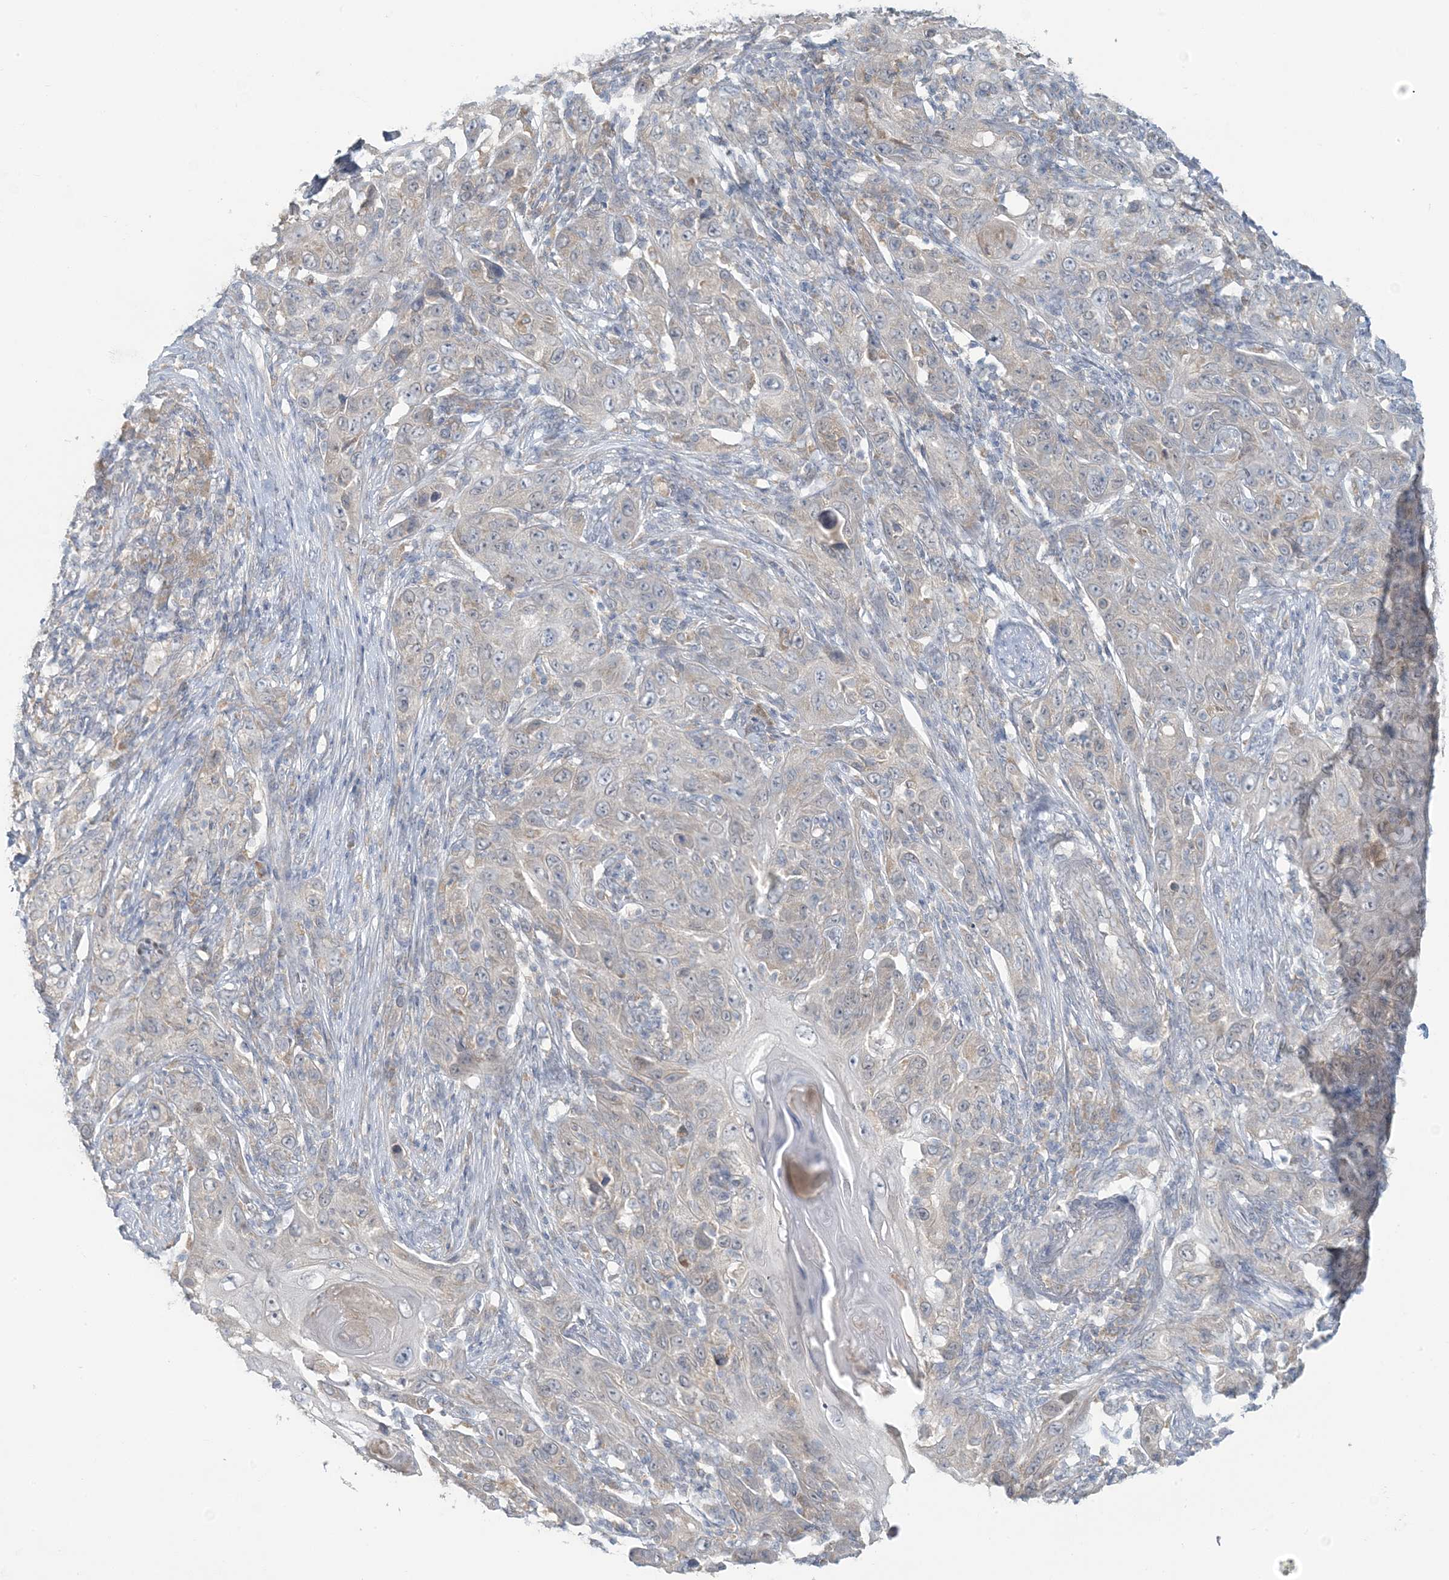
{"staining": {"intensity": "negative", "quantity": "none", "location": "none"}, "tissue": "skin cancer", "cell_type": "Tumor cells", "image_type": "cancer", "snomed": [{"axis": "morphology", "description": "Squamous cell carcinoma, NOS"}, {"axis": "topography", "description": "Skin"}], "caption": "This is an immunohistochemistry (IHC) image of human skin cancer. There is no positivity in tumor cells.", "gene": "EEFSEC", "patient": {"sex": "female", "age": 88}}